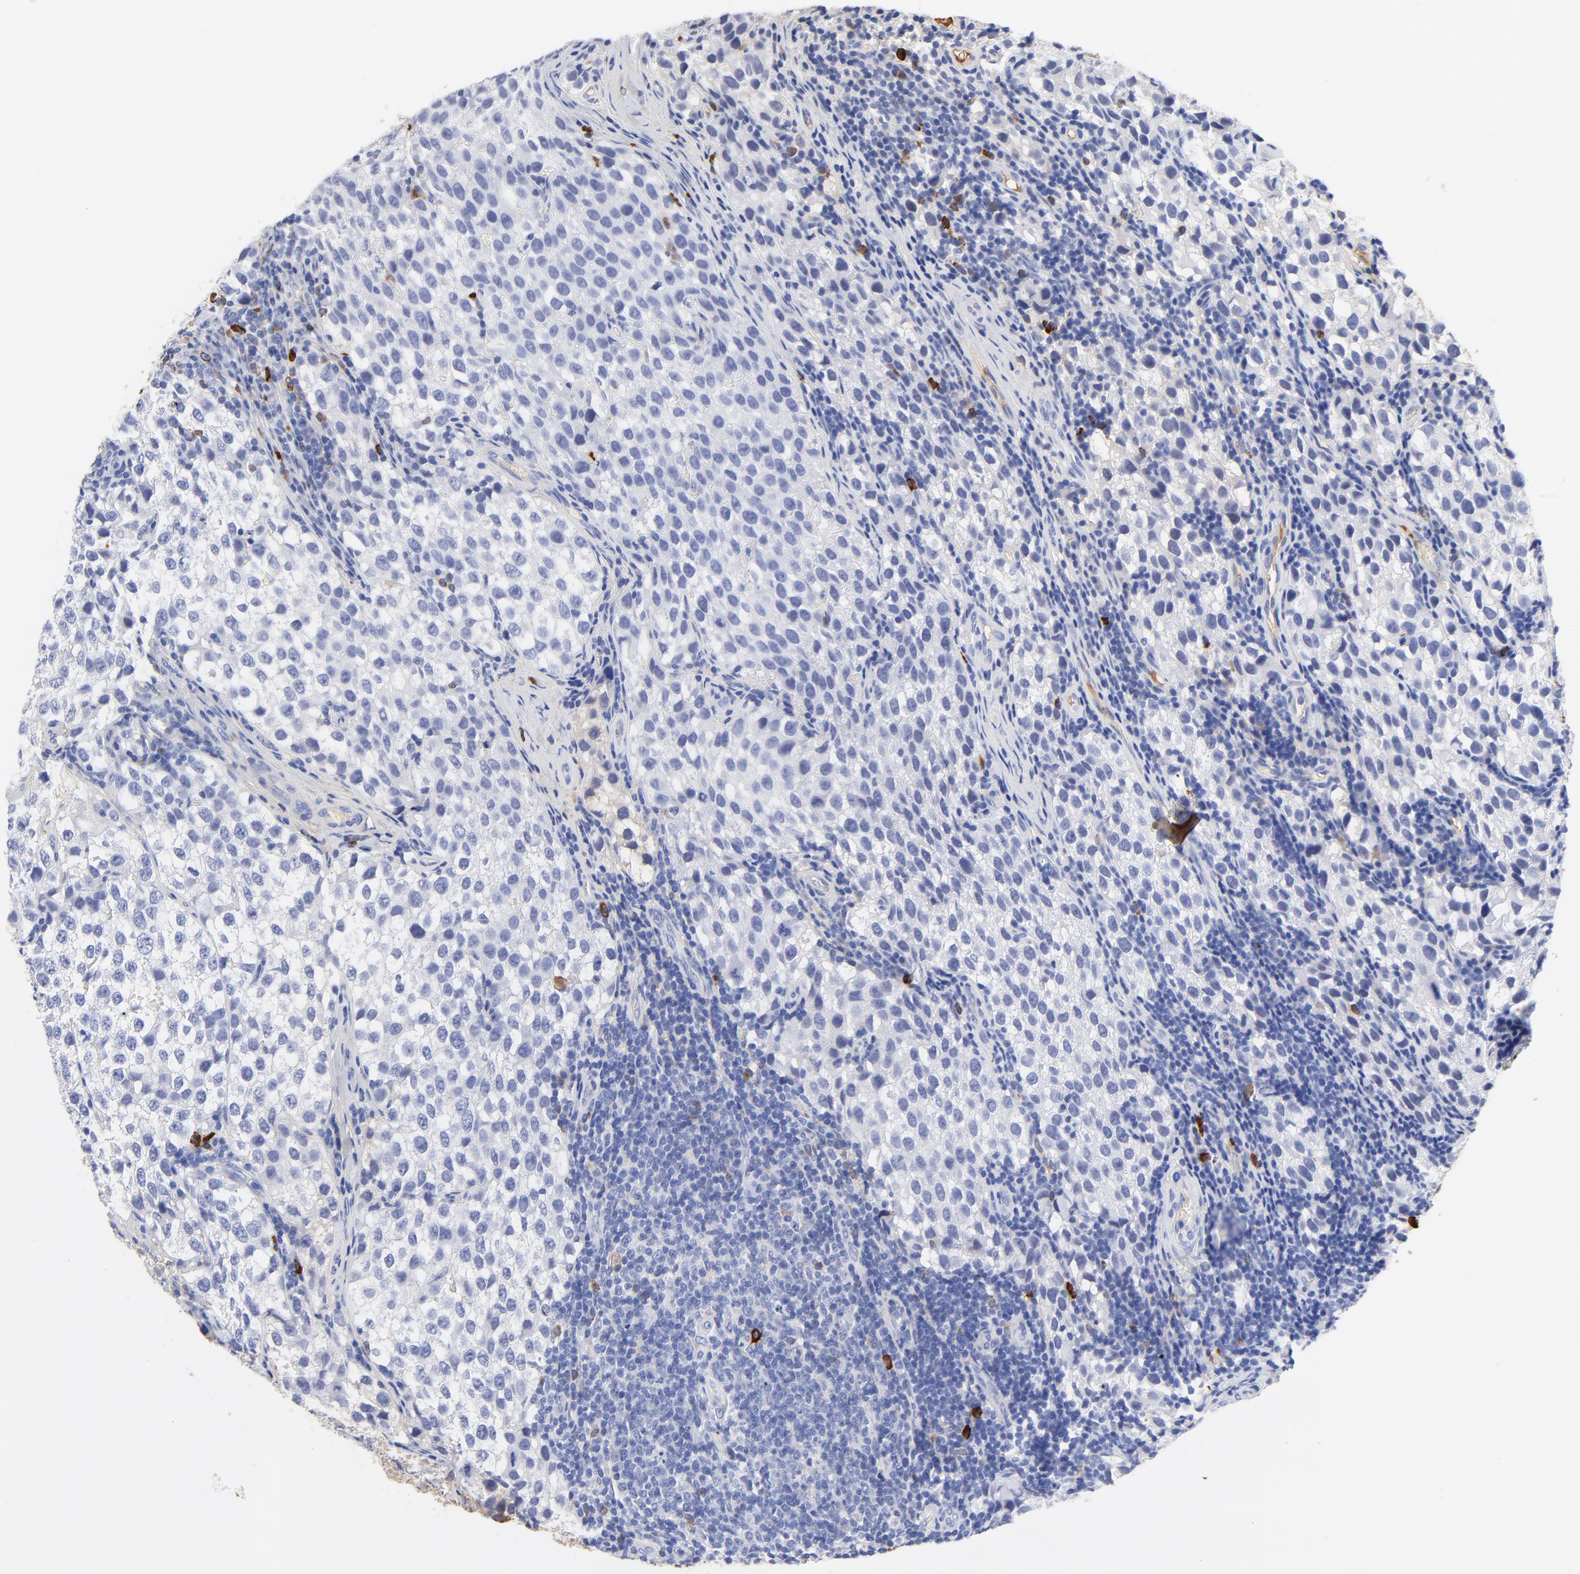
{"staining": {"intensity": "negative", "quantity": "none", "location": "none"}, "tissue": "testis cancer", "cell_type": "Tumor cells", "image_type": "cancer", "snomed": [{"axis": "morphology", "description": "Seminoma, NOS"}, {"axis": "topography", "description": "Testis"}], "caption": "There is no significant positivity in tumor cells of testis cancer.", "gene": "IGLV3-10", "patient": {"sex": "male", "age": 39}}